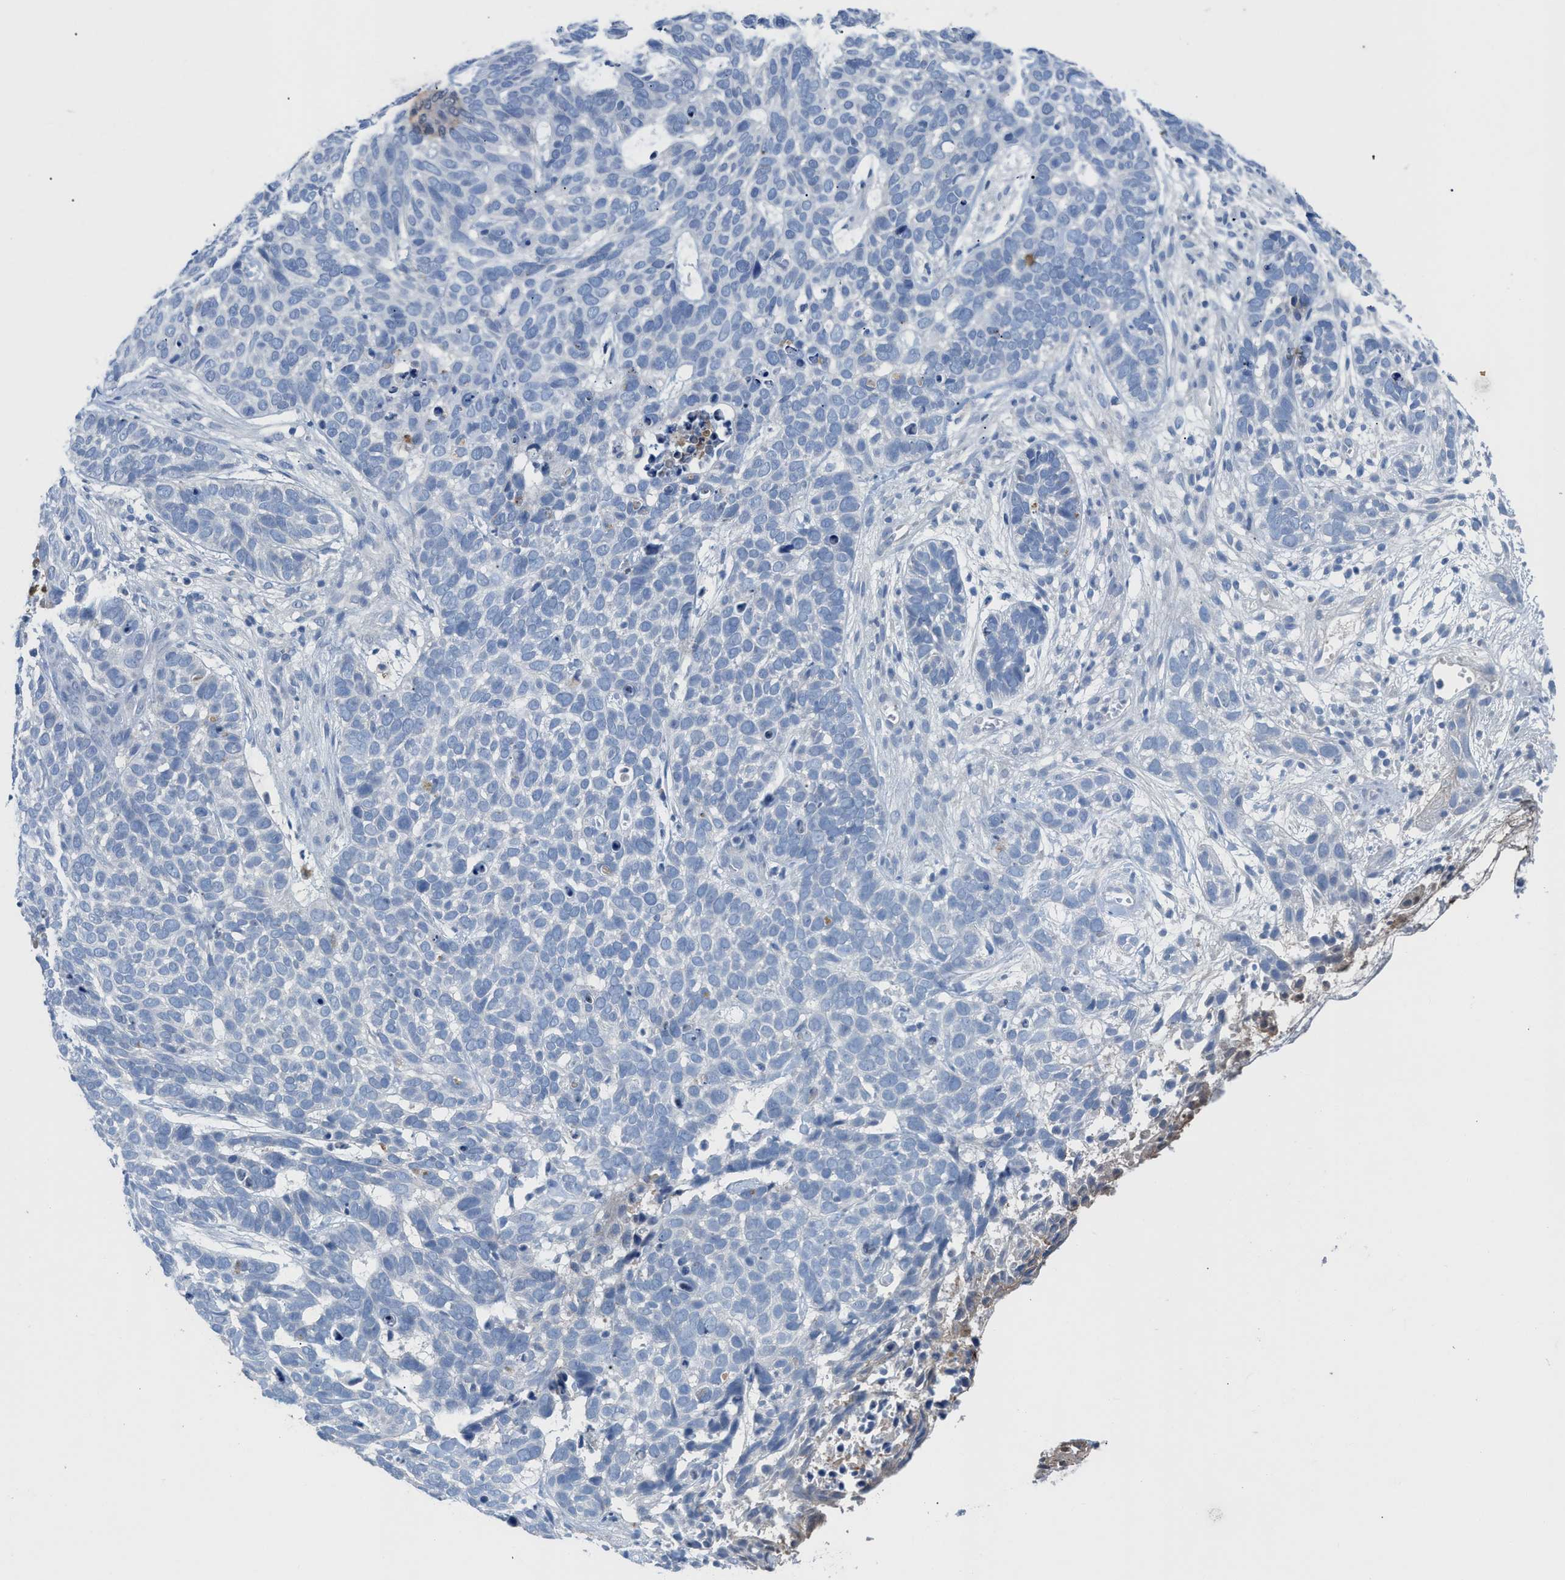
{"staining": {"intensity": "negative", "quantity": "none", "location": "none"}, "tissue": "skin cancer", "cell_type": "Tumor cells", "image_type": "cancer", "snomed": [{"axis": "morphology", "description": "Basal cell carcinoma"}, {"axis": "topography", "description": "Skin"}], "caption": "Tumor cells show no significant staining in skin basal cell carcinoma.", "gene": "HPX", "patient": {"sex": "male", "age": 87}}